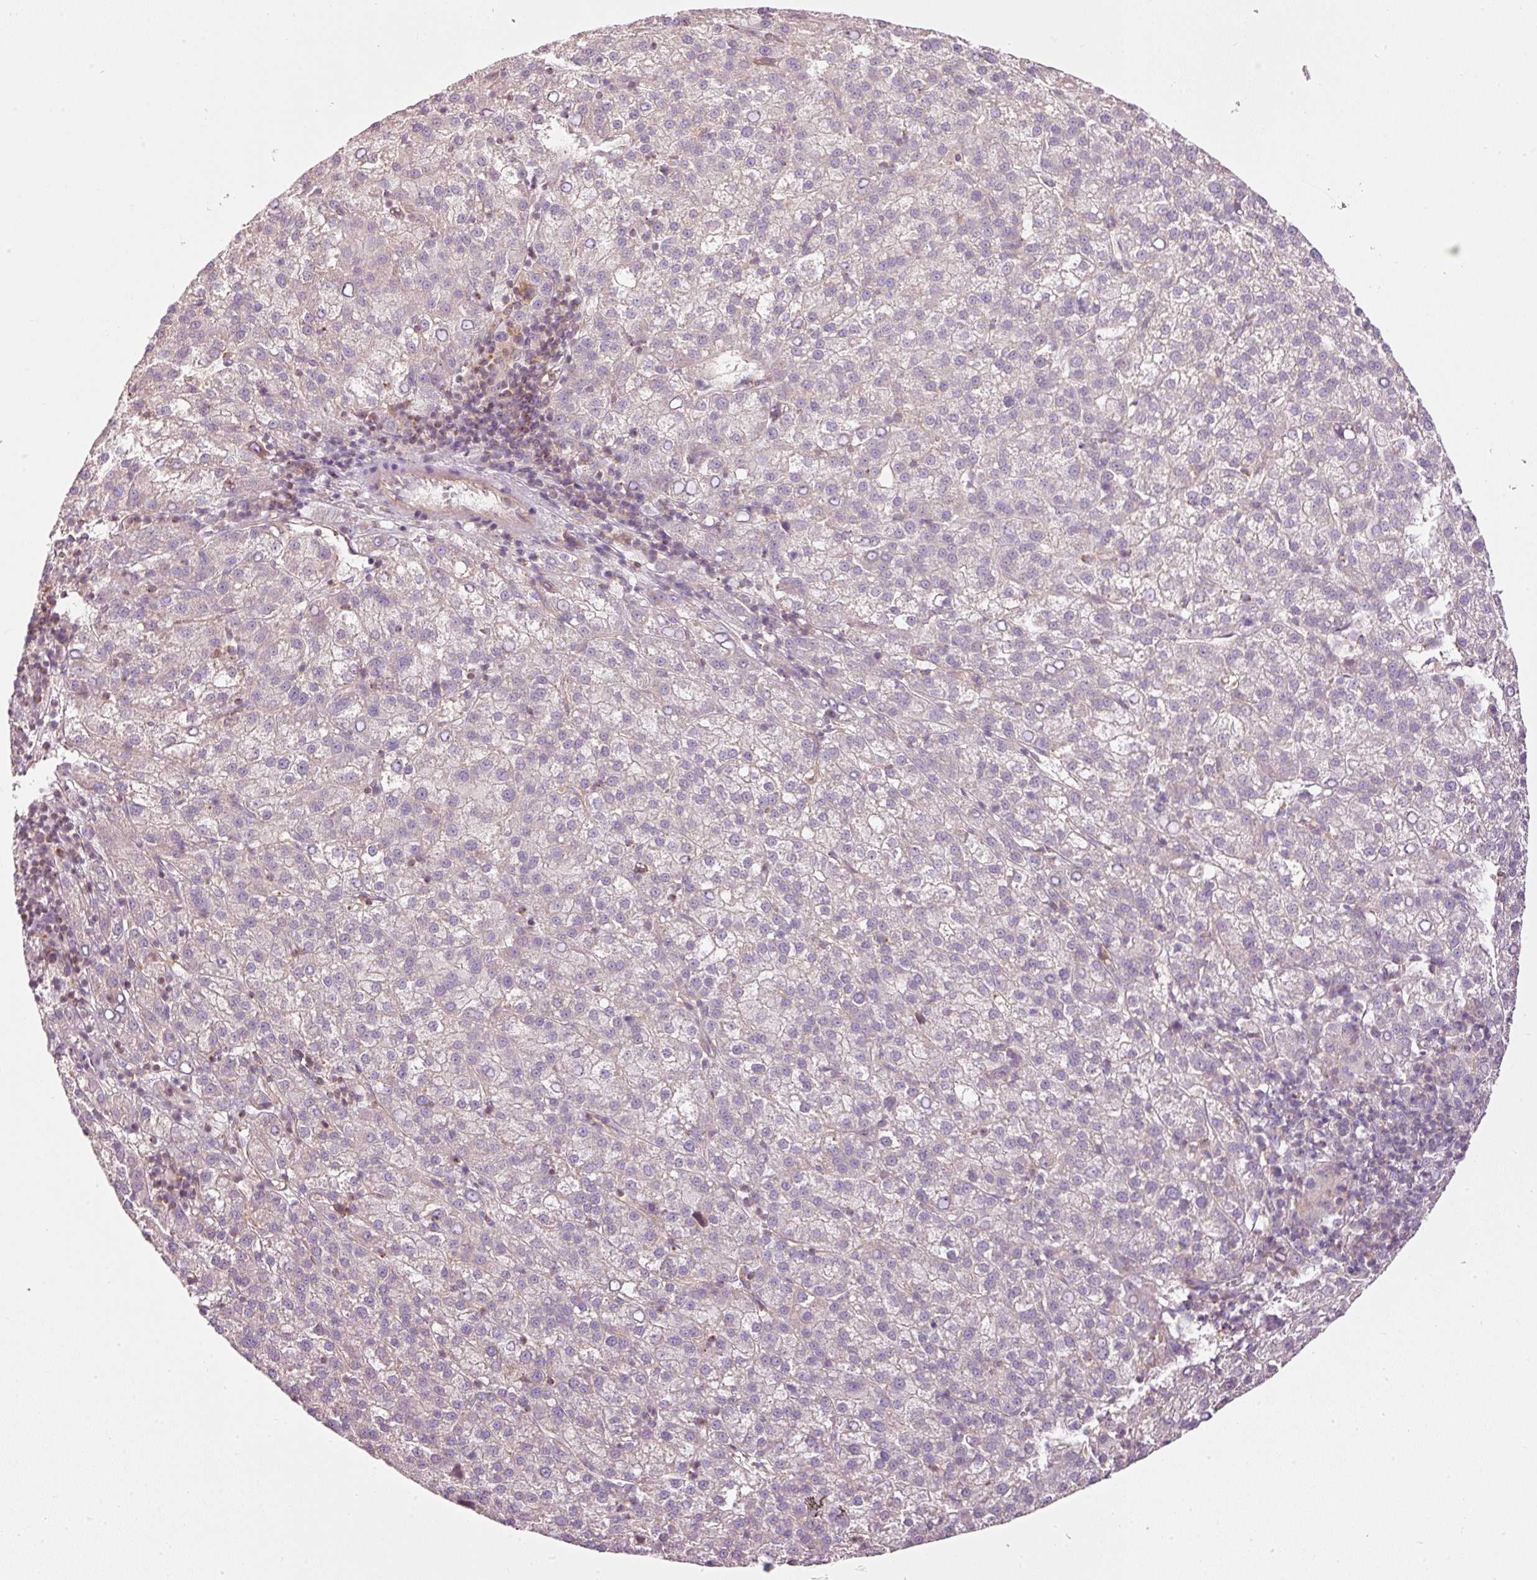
{"staining": {"intensity": "negative", "quantity": "none", "location": "none"}, "tissue": "liver cancer", "cell_type": "Tumor cells", "image_type": "cancer", "snomed": [{"axis": "morphology", "description": "Carcinoma, Hepatocellular, NOS"}, {"axis": "topography", "description": "Liver"}], "caption": "High power microscopy histopathology image of an immunohistochemistry micrograph of hepatocellular carcinoma (liver), revealing no significant expression in tumor cells.", "gene": "SIPA1", "patient": {"sex": "female", "age": 58}}